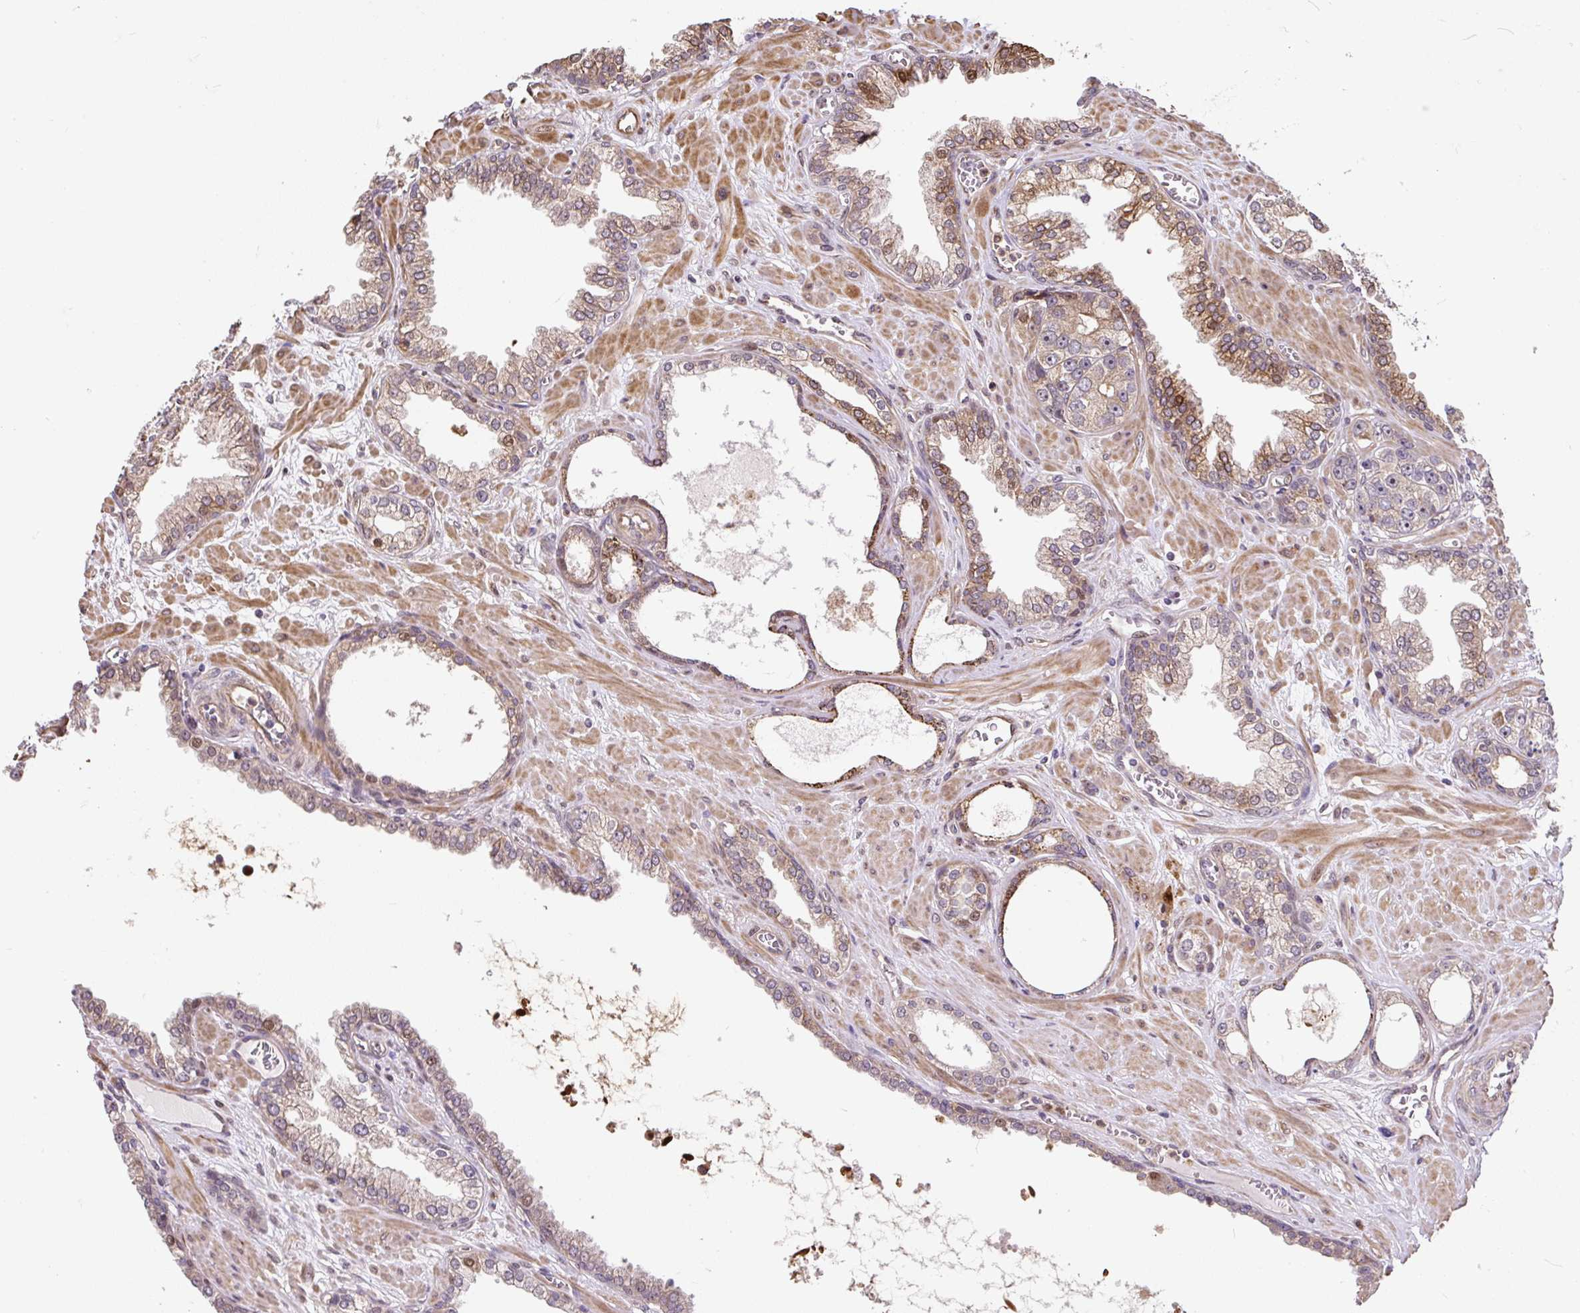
{"staining": {"intensity": "weak", "quantity": "<25%", "location": "cytoplasmic/membranous"}, "tissue": "prostate cancer", "cell_type": "Tumor cells", "image_type": "cancer", "snomed": [{"axis": "morphology", "description": "Adenocarcinoma, High grade"}, {"axis": "topography", "description": "Prostate"}], "caption": "DAB (3,3'-diaminobenzidine) immunohistochemical staining of human prostate cancer displays no significant expression in tumor cells. The staining was performed using DAB to visualize the protein expression in brown, while the nuclei were stained in blue with hematoxylin (Magnification: 20x).", "gene": "PUS7L", "patient": {"sex": "male", "age": 71}}